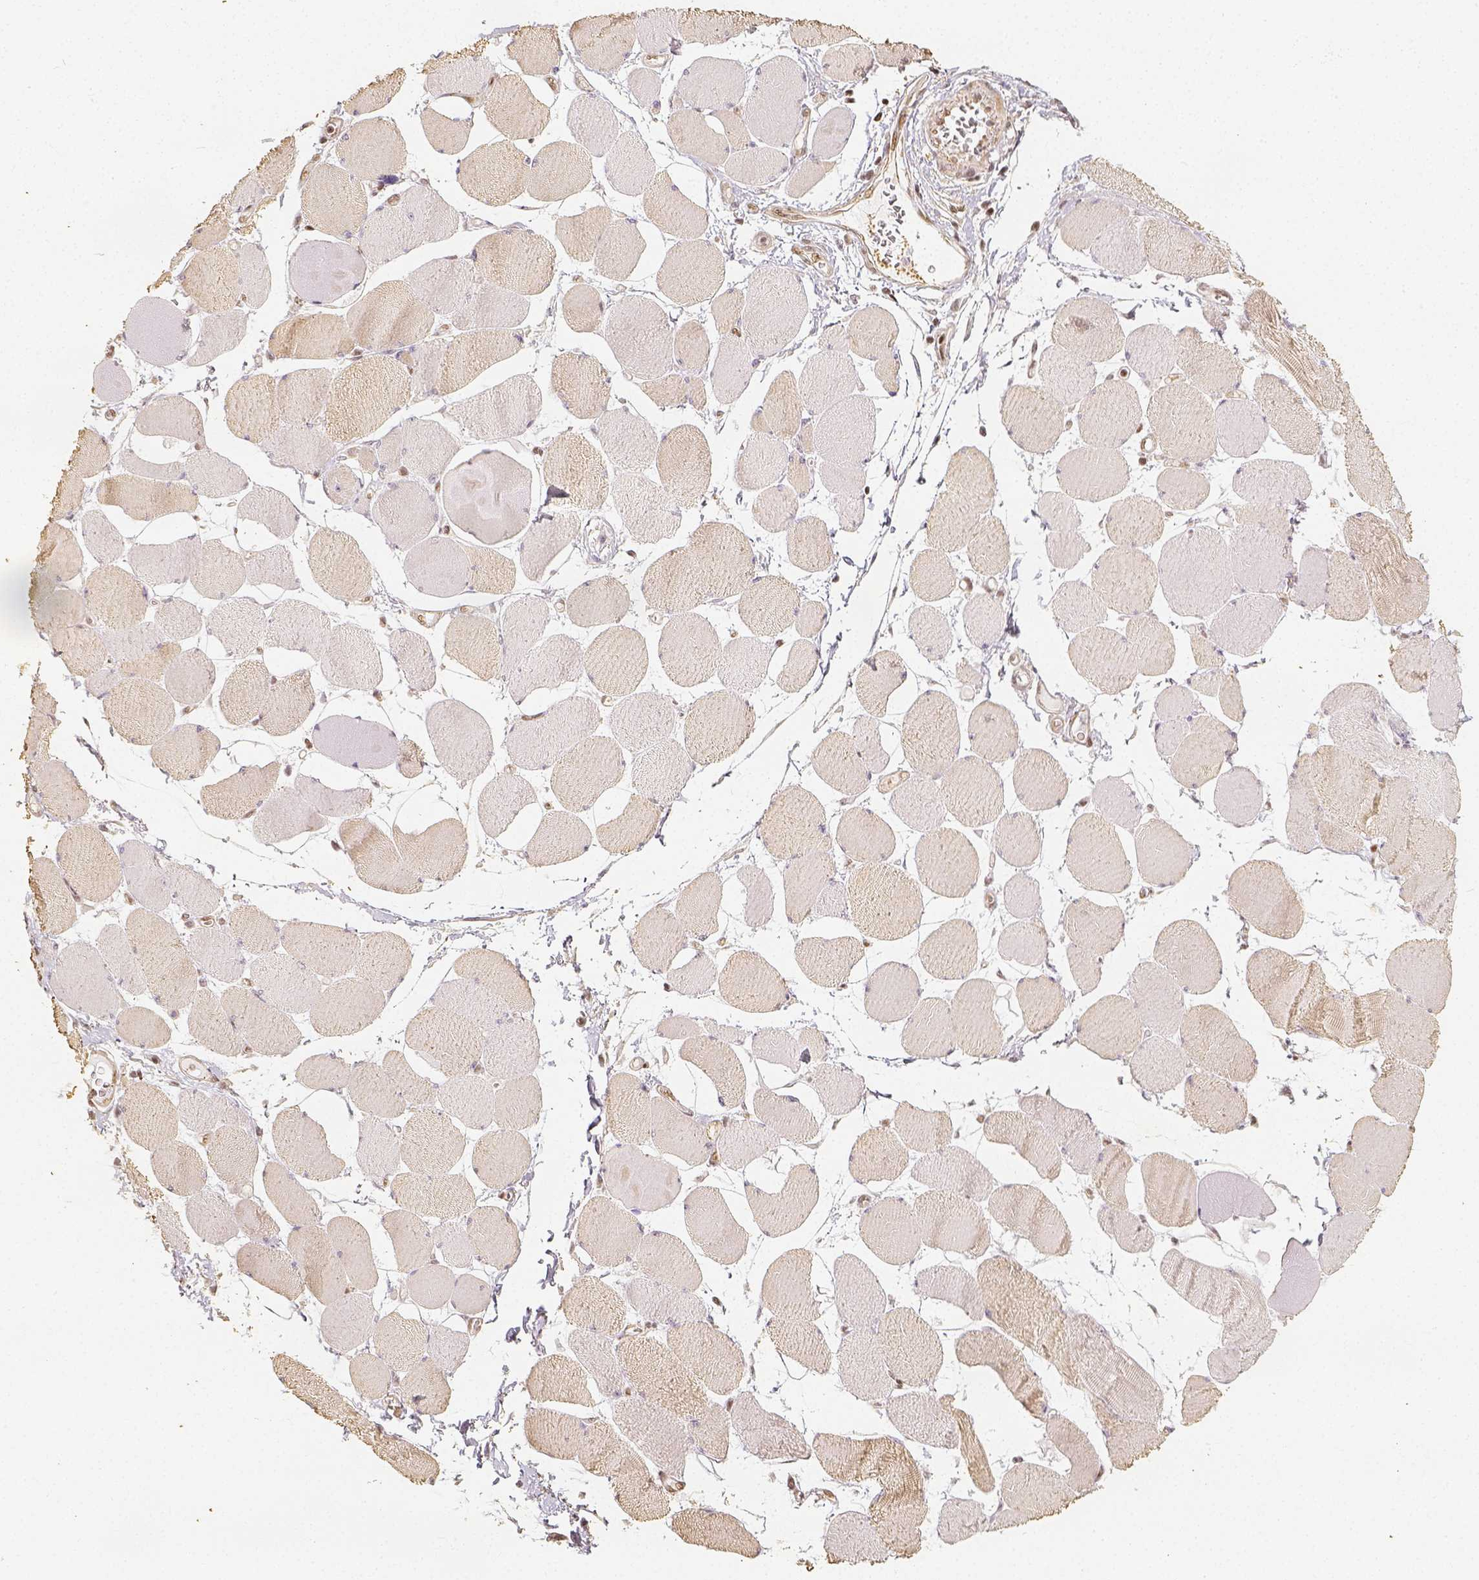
{"staining": {"intensity": "negative", "quantity": "none", "location": "none"}, "tissue": "skeletal muscle", "cell_type": "Myocytes", "image_type": "normal", "snomed": [{"axis": "morphology", "description": "Normal tissue, NOS"}, {"axis": "topography", "description": "Skeletal muscle"}], "caption": "An immunohistochemistry micrograph of normal skeletal muscle is shown. There is no staining in myocytes of skeletal muscle.", "gene": "HDAC1", "patient": {"sex": "female", "age": 75}}